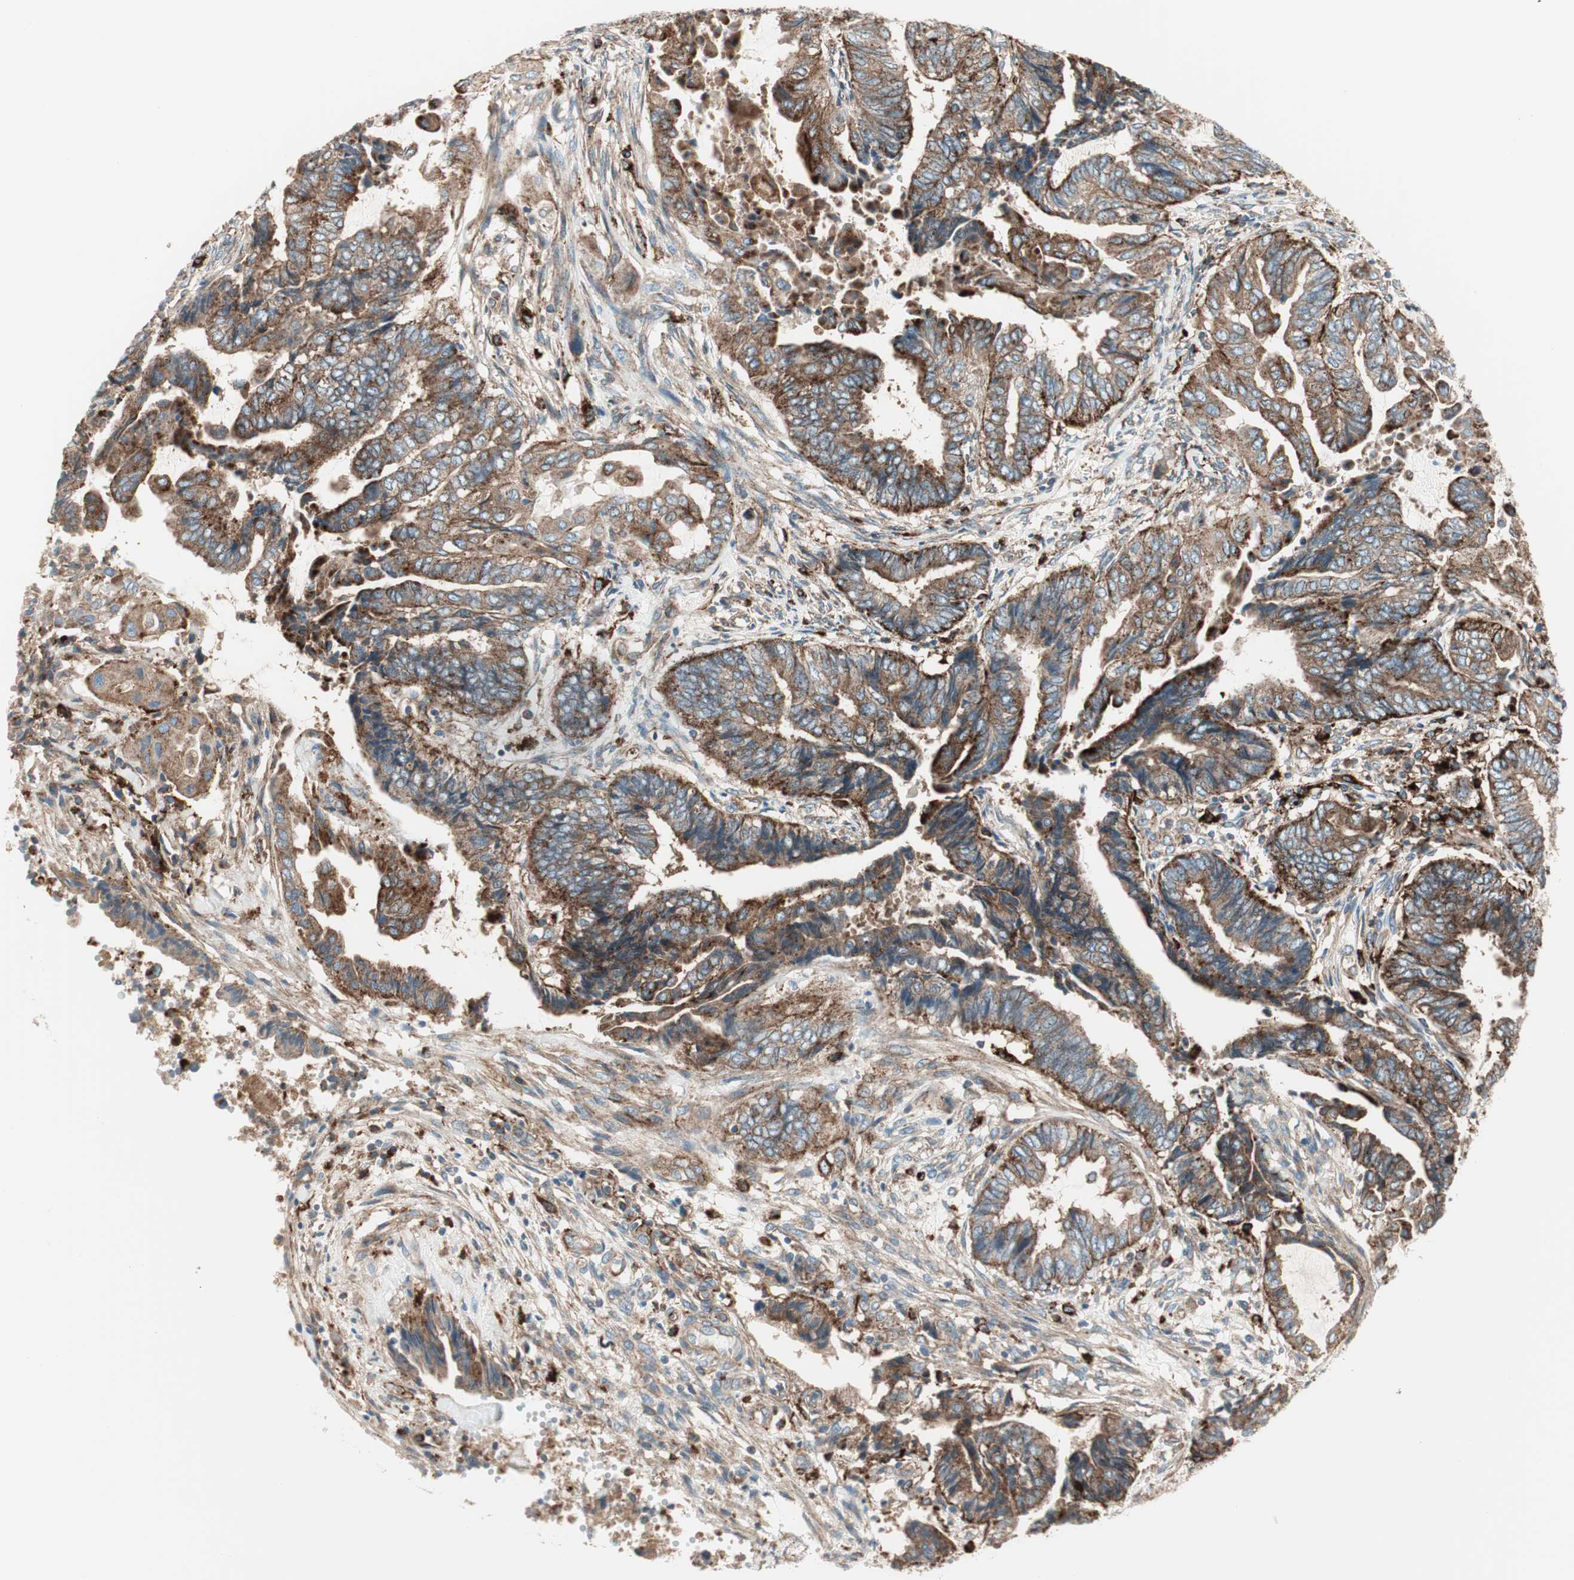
{"staining": {"intensity": "moderate", "quantity": "25%-75%", "location": "cytoplasmic/membranous"}, "tissue": "endometrial cancer", "cell_type": "Tumor cells", "image_type": "cancer", "snomed": [{"axis": "morphology", "description": "Adenocarcinoma, NOS"}, {"axis": "topography", "description": "Uterus"}, {"axis": "topography", "description": "Endometrium"}], "caption": "The immunohistochemical stain labels moderate cytoplasmic/membranous staining in tumor cells of endometrial cancer (adenocarcinoma) tissue.", "gene": "ATP6V1G1", "patient": {"sex": "female", "age": 70}}